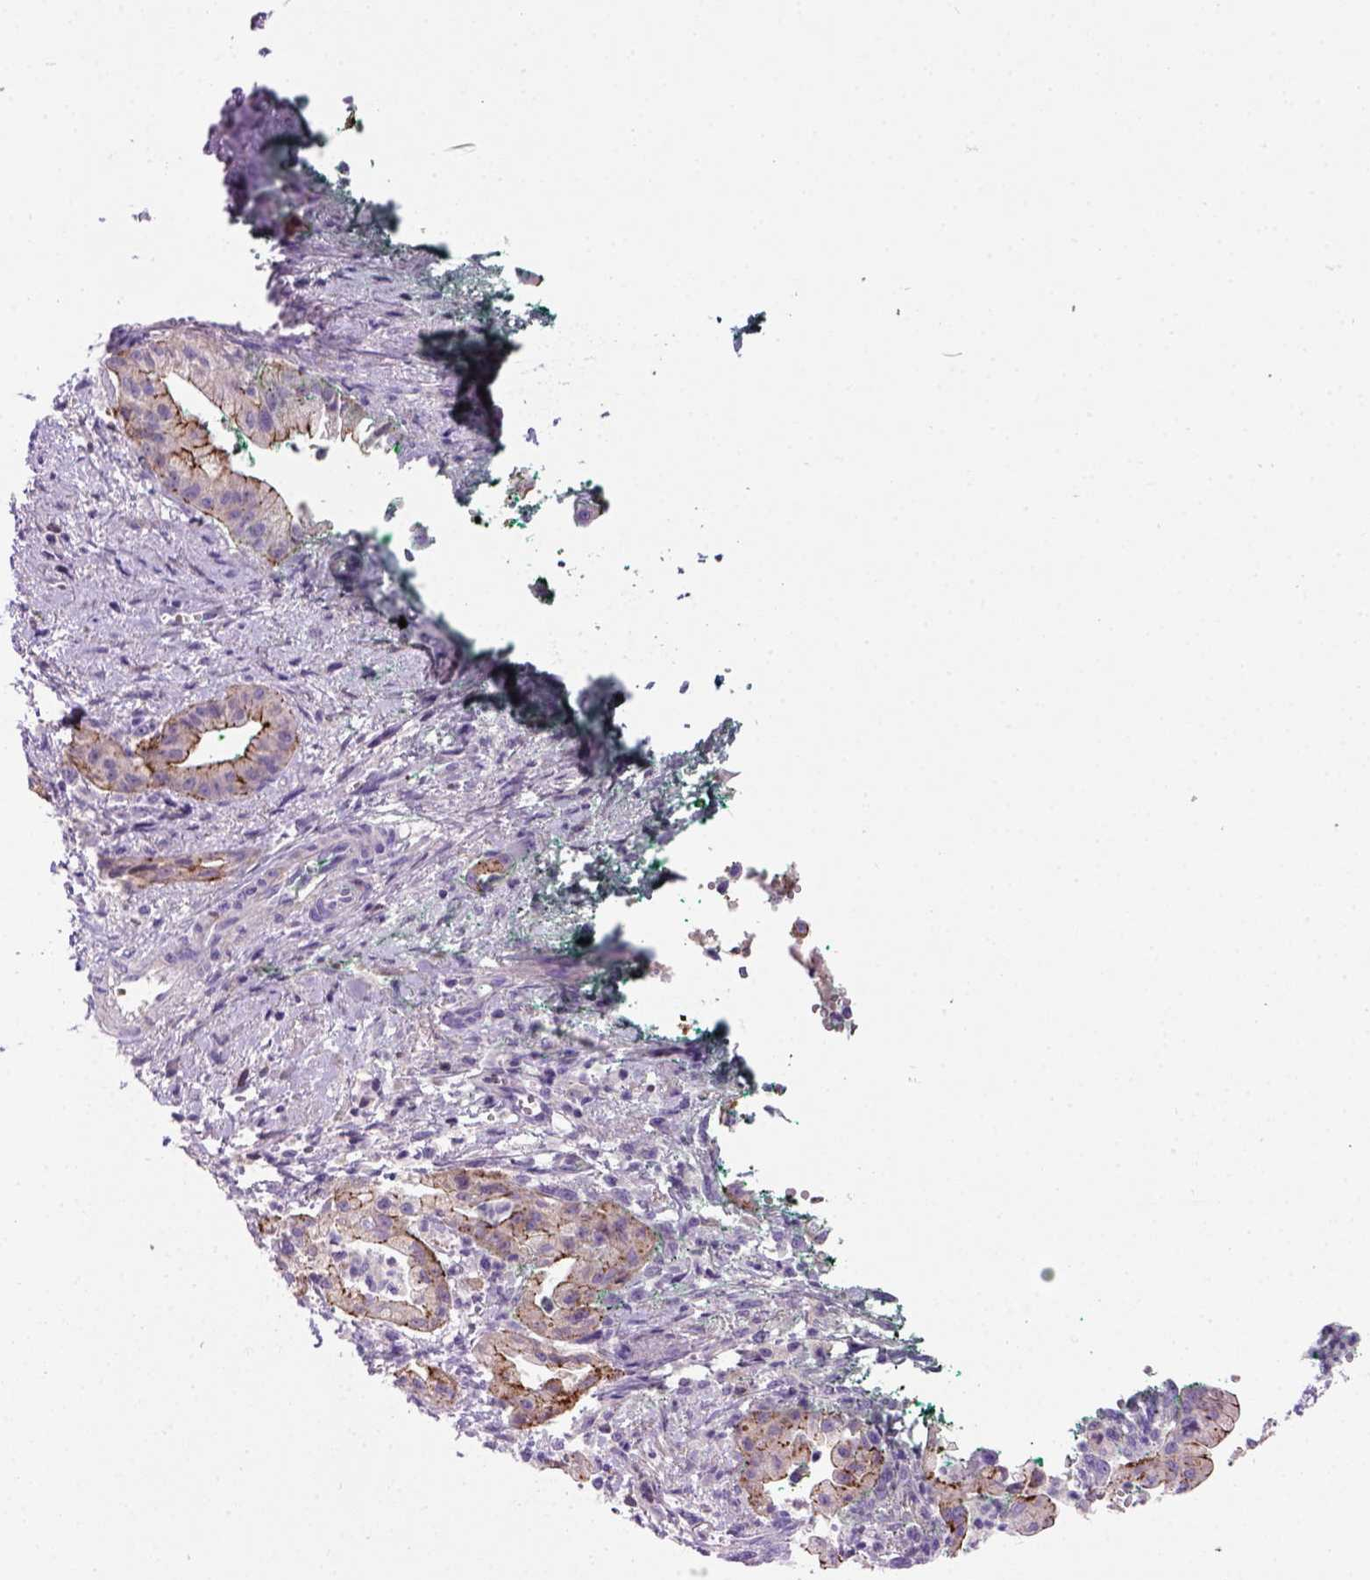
{"staining": {"intensity": "strong", "quantity": ">75%", "location": "cytoplasmic/membranous"}, "tissue": "pancreatic cancer", "cell_type": "Tumor cells", "image_type": "cancer", "snomed": [{"axis": "morphology", "description": "Normal tissue, NOS"}, {"axis": "morphology", "description": "Adenocarcinoma, NOS"}, {"axis": "topography", "description": "Lymph node"}, {"axis": "topography", "description": "Pancreas"}], "caption": "This micrograph demonstrates IHC staining of pancreatic adenocarcinoma, with high strong cytoplasmic/membranous staining in about >75% of tumor cells.", "gene": "CDH1", "patient": {"sex": "female", "age": 58}}